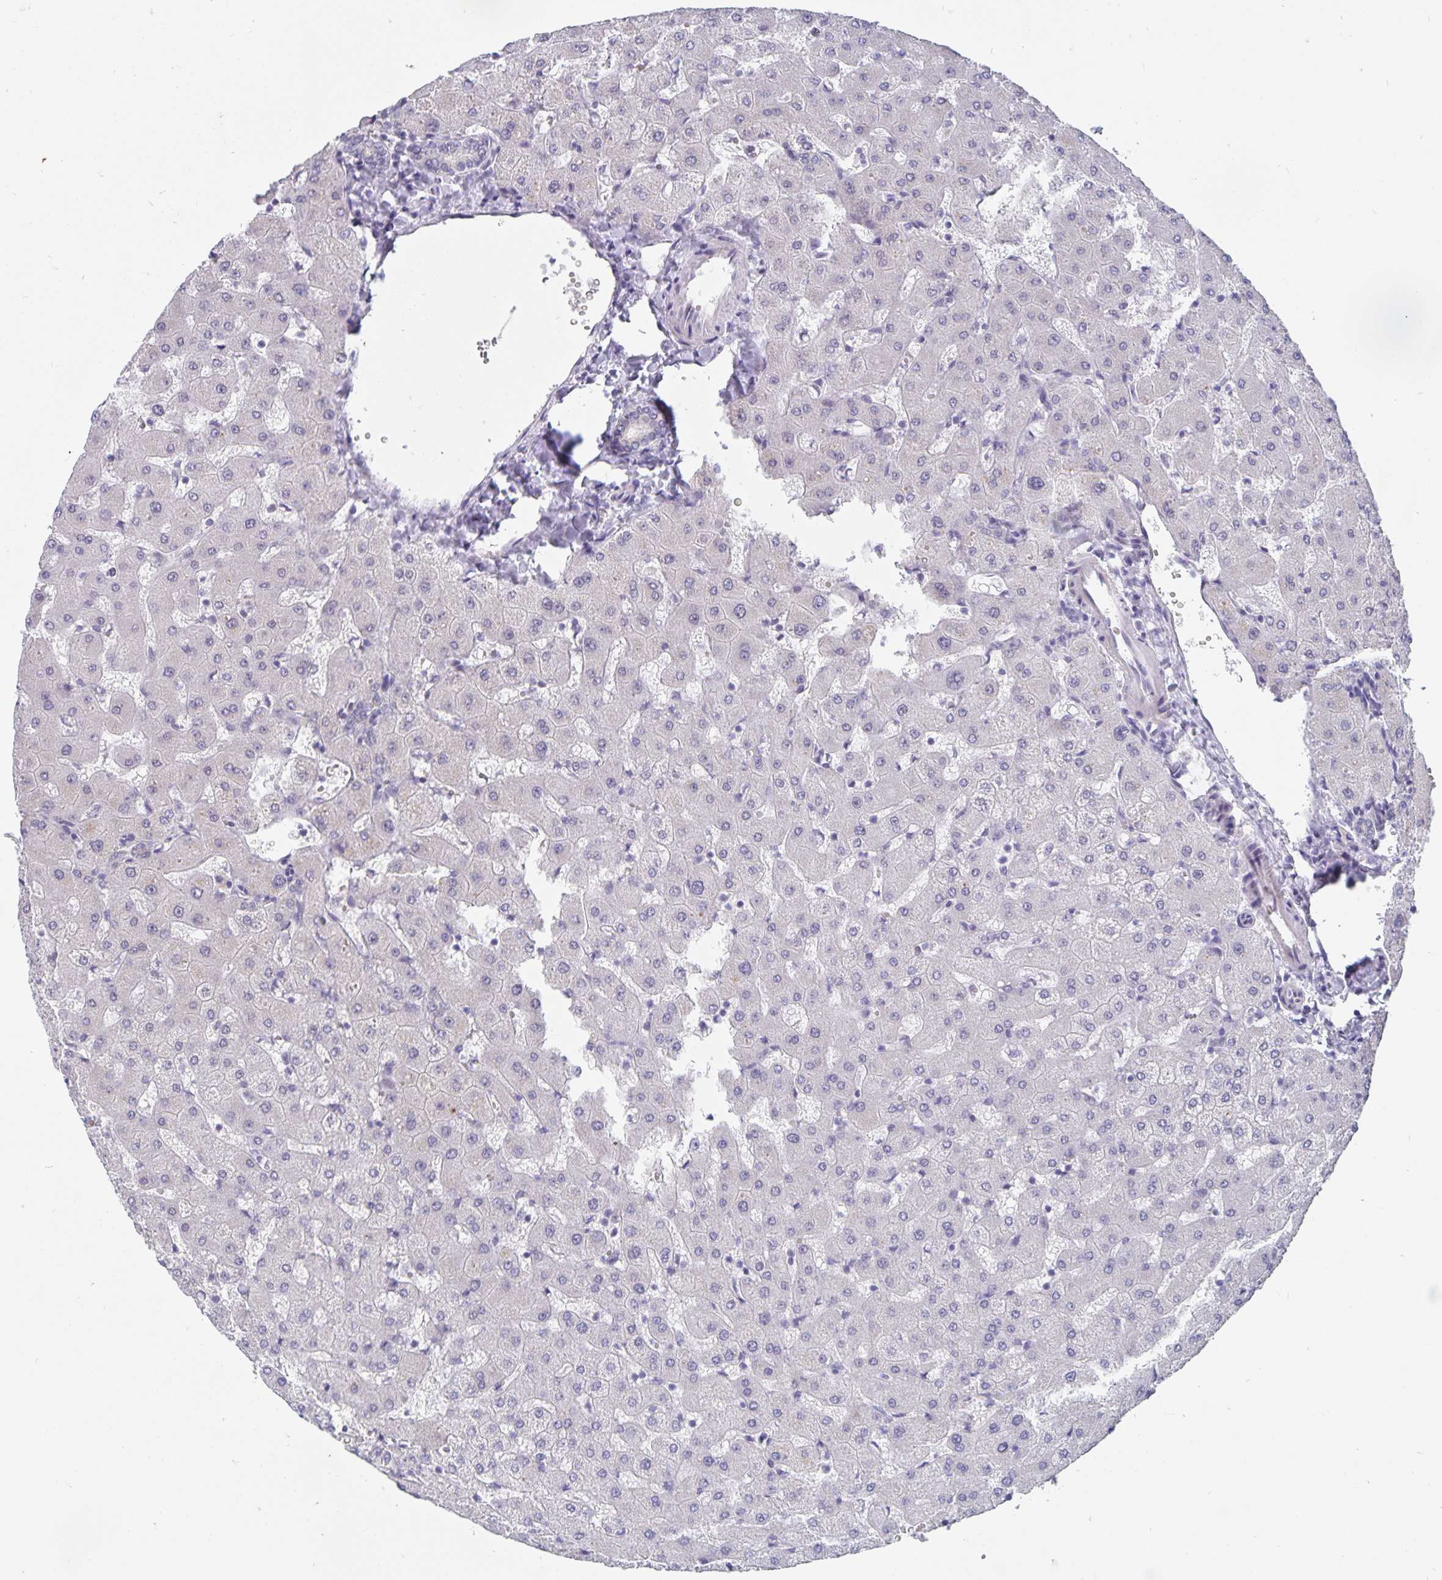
{"staining": {"intensity": "negative", "quantity": "none", "location": "none"}, "tissue": "liver", "cell_type": "Cholangiocytes", "image_type": "normal", "snomed": [{"axis": "morphology", "description": "Normal tissue, NOS"}, {"axis": "topography", "description": "Liver"}], "caption": "Liver stained for a protein using IHC shows no positivity cholangiocytes.", "gene": "BAG6", "patient": {"sex": "female", "age": 63}}